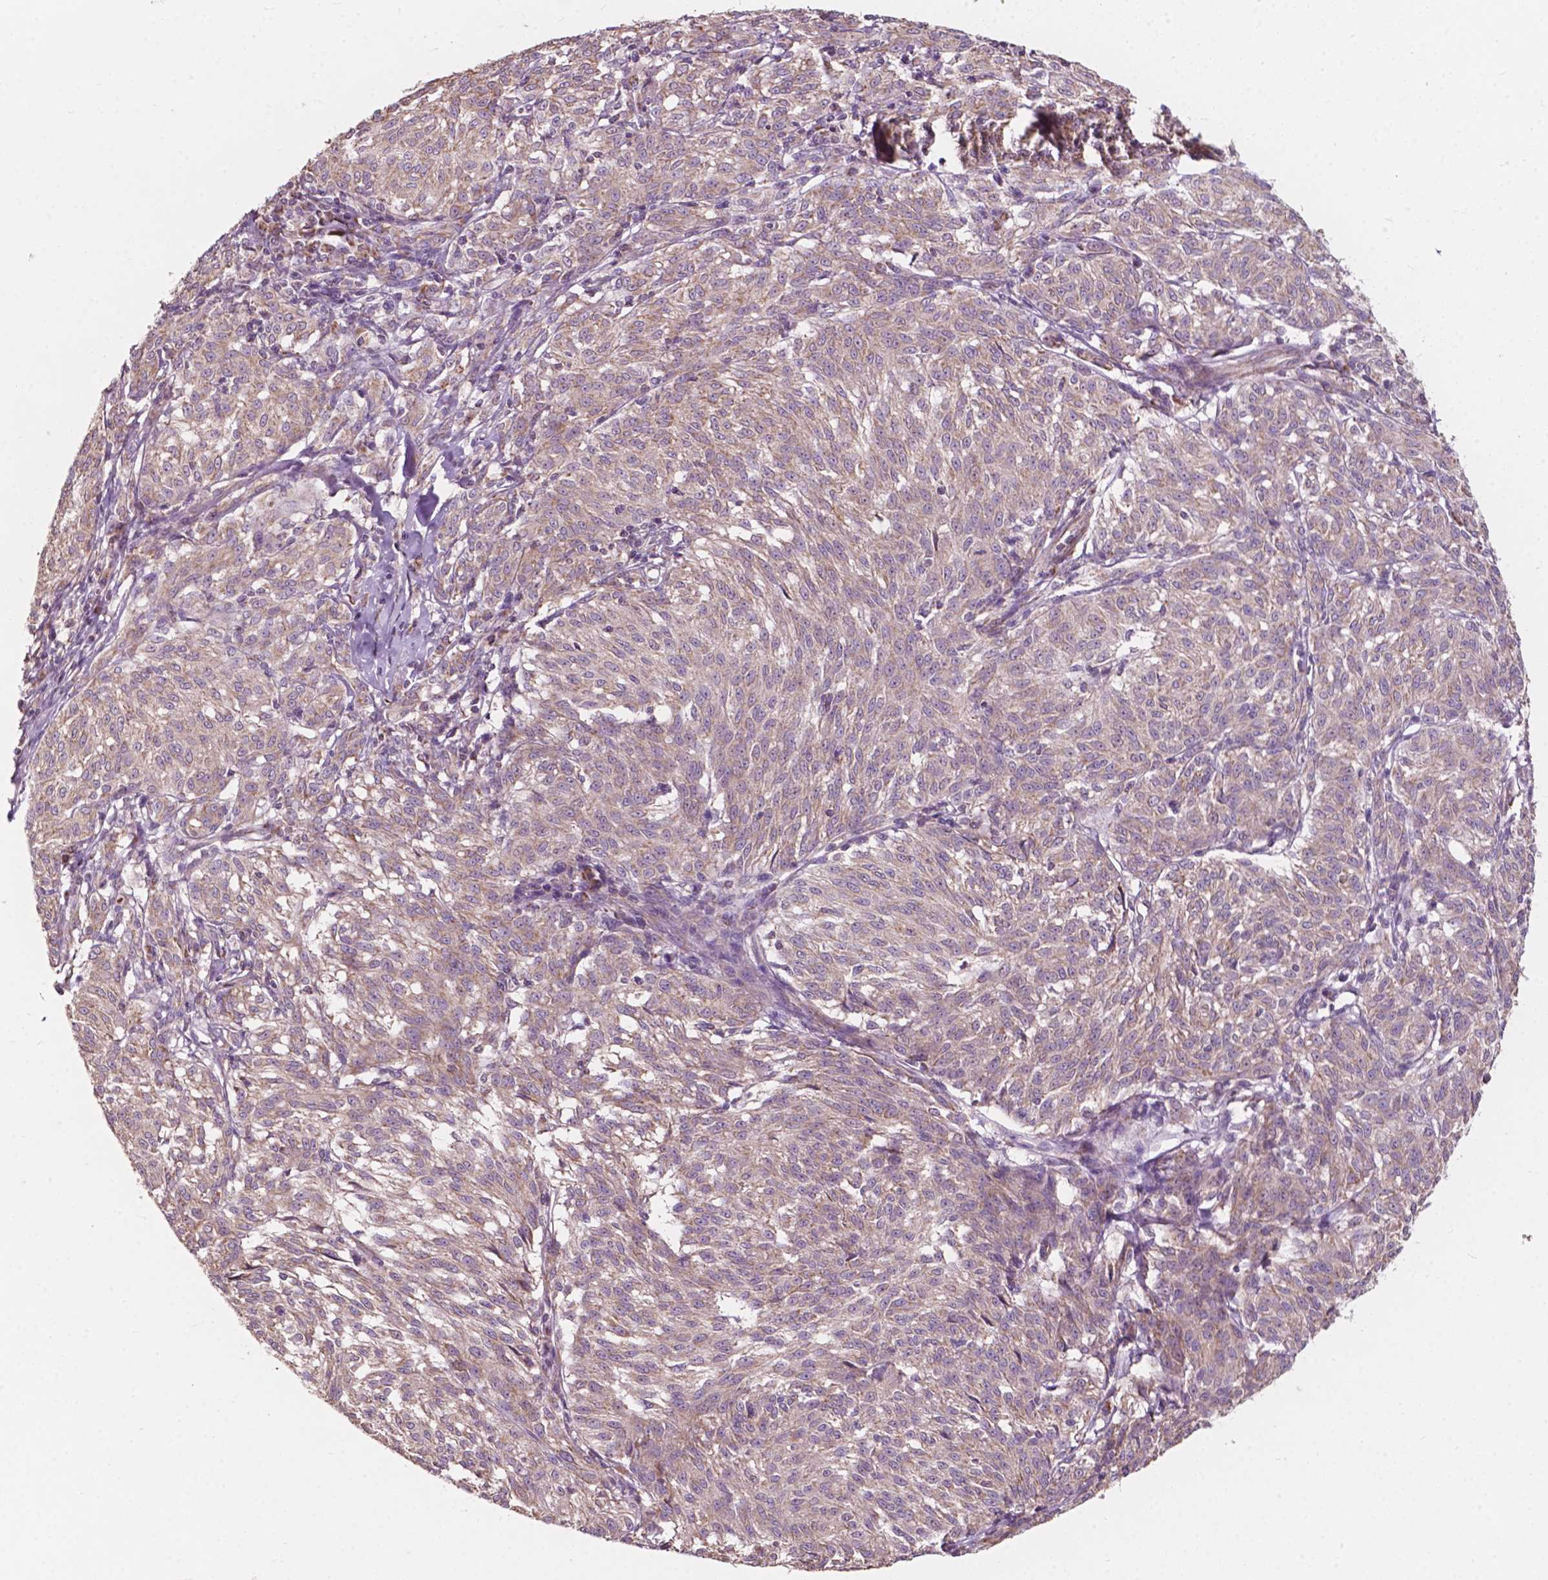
{"staining": {"intensity": "weak", "quantity": "25%-75%", "location": "cytoplasmic/membranous"}, "tissue": "melanoma", "cell_type": "Tumor cells", "image_type": "cancer", "snomed": [{"axis": "morphology", "description": "Malignant melanoma, NOS"}, {"axis": "topography", "description": "Skin"}], "caption": "Brown immunohistochemical staining in malignant melanoma displays weak cytoplasmic/membranous expression in approximately 25%-75% of tumor cells.", "gene": "NDUFA10", "patient": {"sex": "female", "age": 72}}